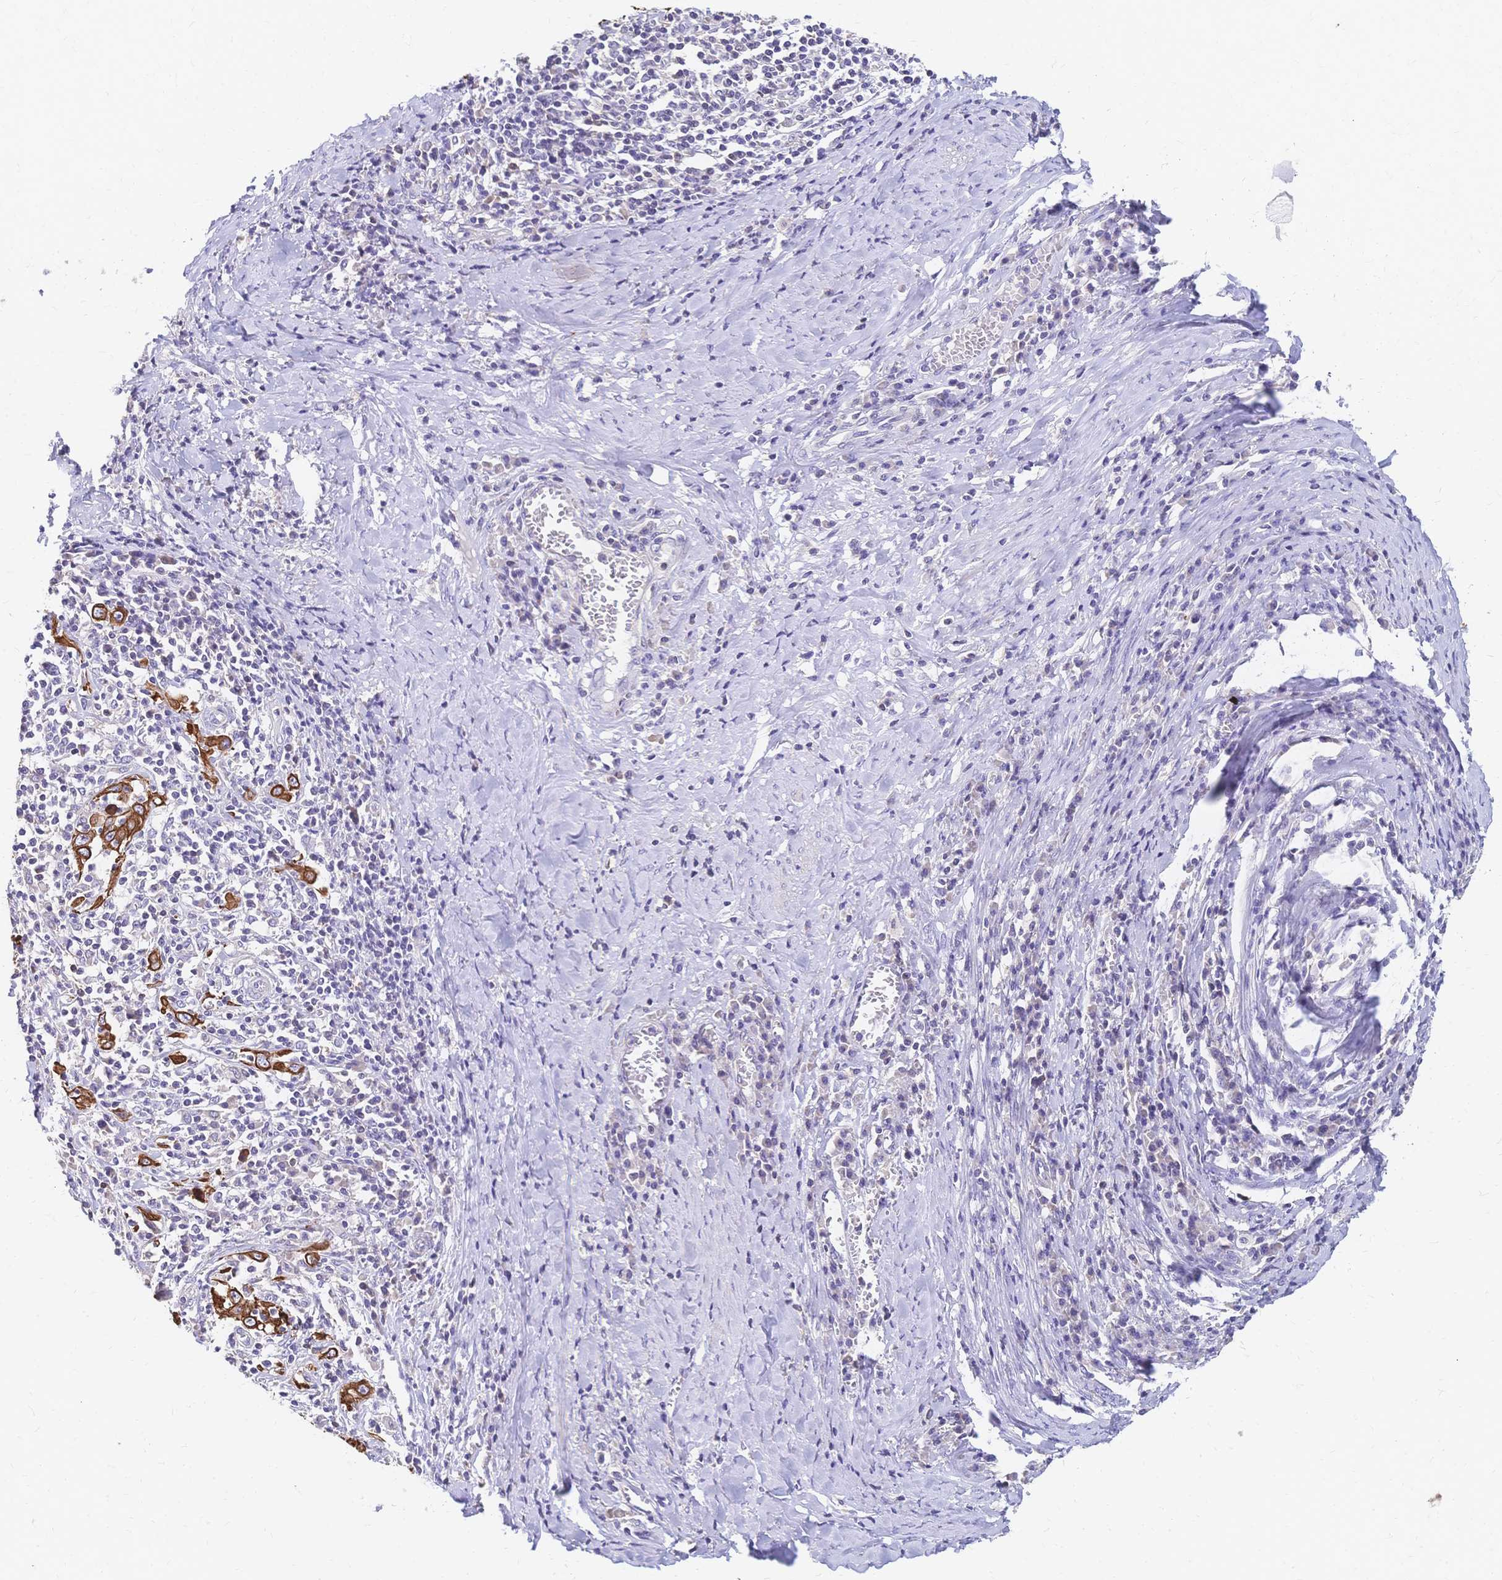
{"staining": {"intensity": "strong", "quantity": "<25%", "location": "cytoplasmic/membranous"}, "tissue": "cervical cancer", "cell_type": "Tumor cells", "image_type": "cancer", "snomed": [{"axis": "morphology", "description": "Squamous cell carcinoma, NOS"}, {"axis": "topography", "description": "Cervix"}], "caption": "Immunohistochemistry (IHC) micrograph of human cervical cancer stained for a protein (brown), which exhibits medium levels of strong cytoplasmic/membranous positivity in approximately <25% of tumor cells.", "gene": "DTNB", "patient": {"sex": "female", "age": 46}}